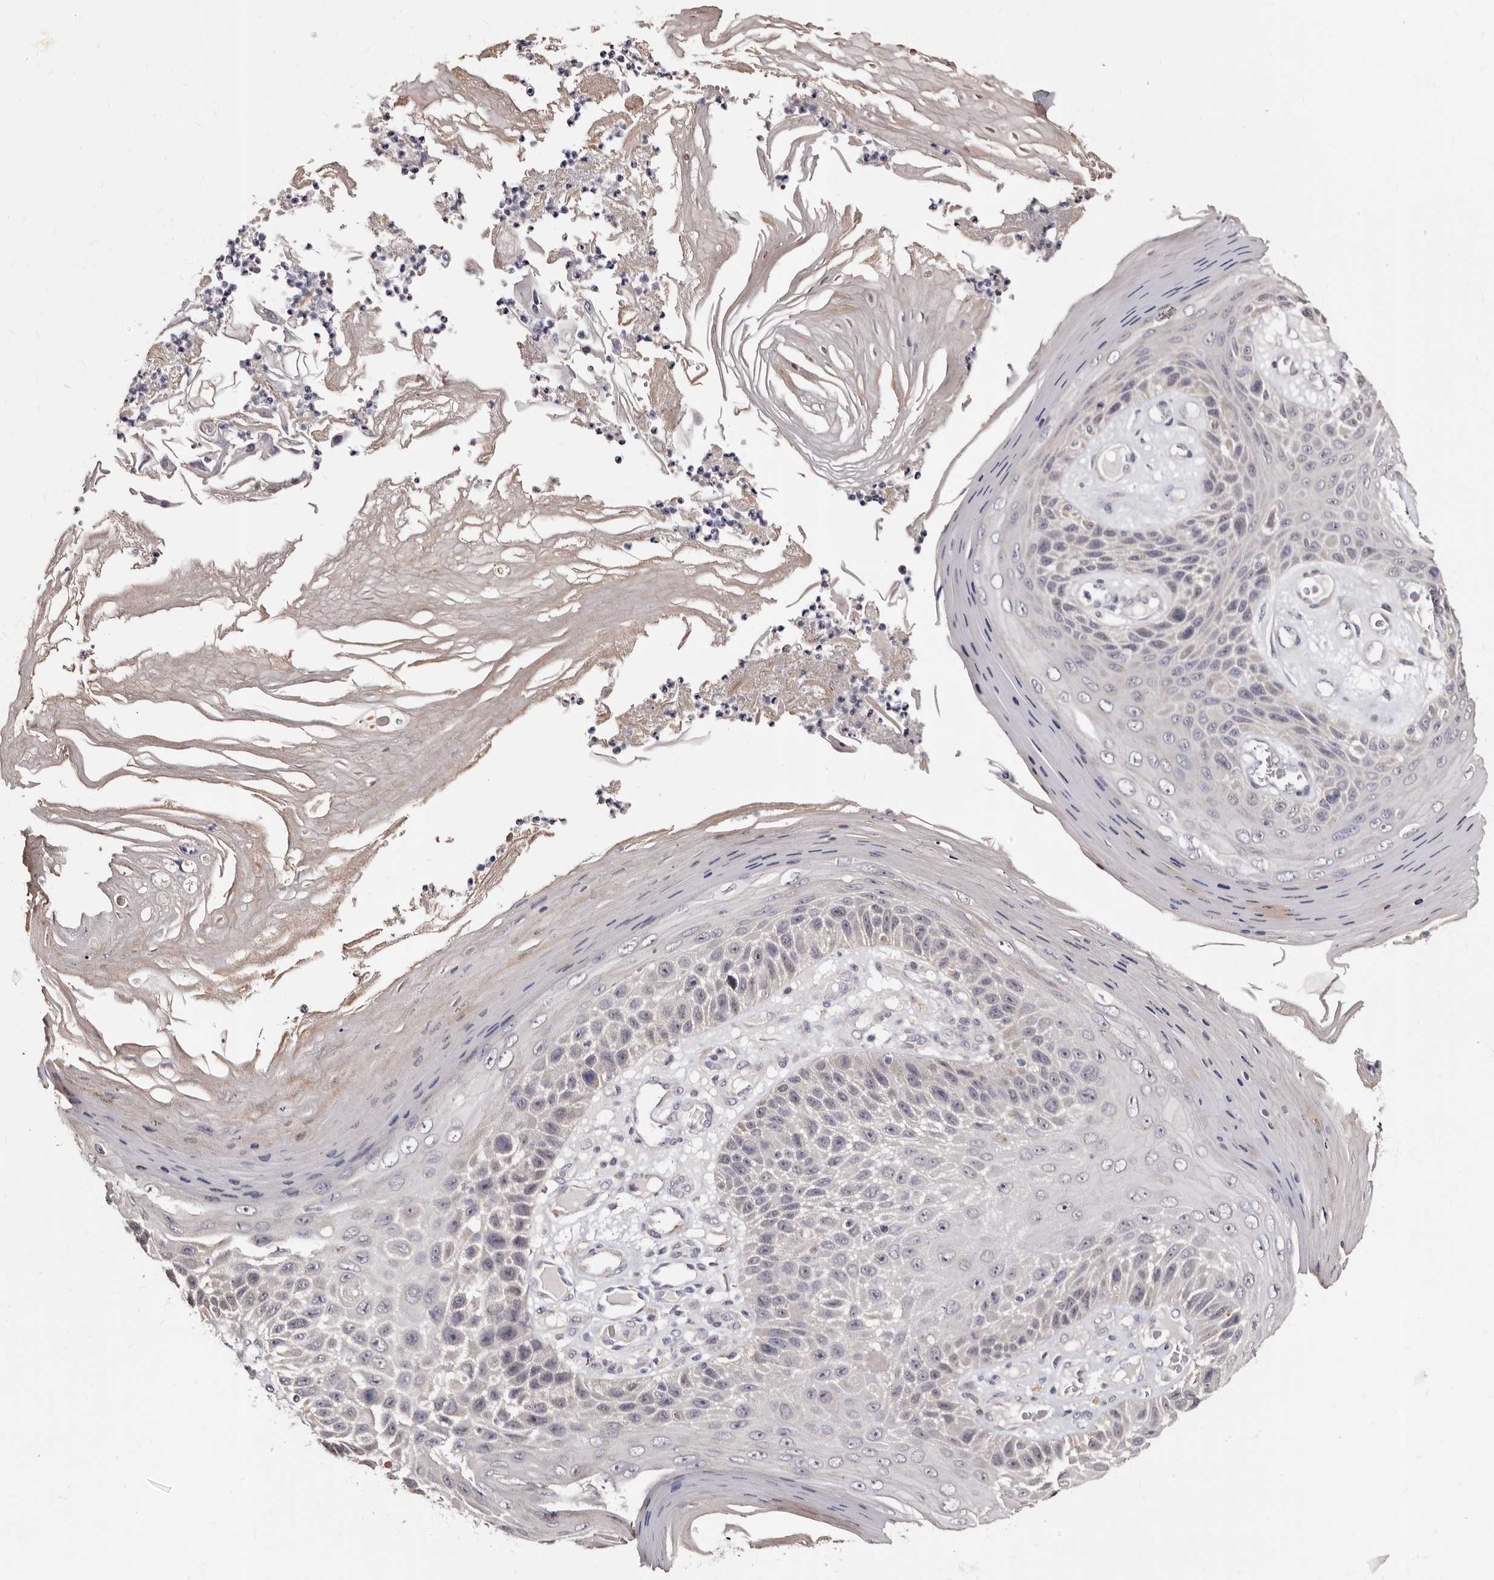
{"staining": {"intensity": "negative", "quantity": "none", "location": "none"}, "tissue": "skin cancer", "cell_type": "Tumor cells", "image_type": "cancer", "snomed": [{"axis": "morphology", "description": "Squamous cell carcinoma, NOS"}, {"axis": "topography", "description": "Skin"}], "caption": "A photomicrograph of skin squamous cell carcinoma stained for a protein exhibits no brown staining in tumor cells.", "gene": "PTAFR", "patient": {"sex": "female", "age": 88}}